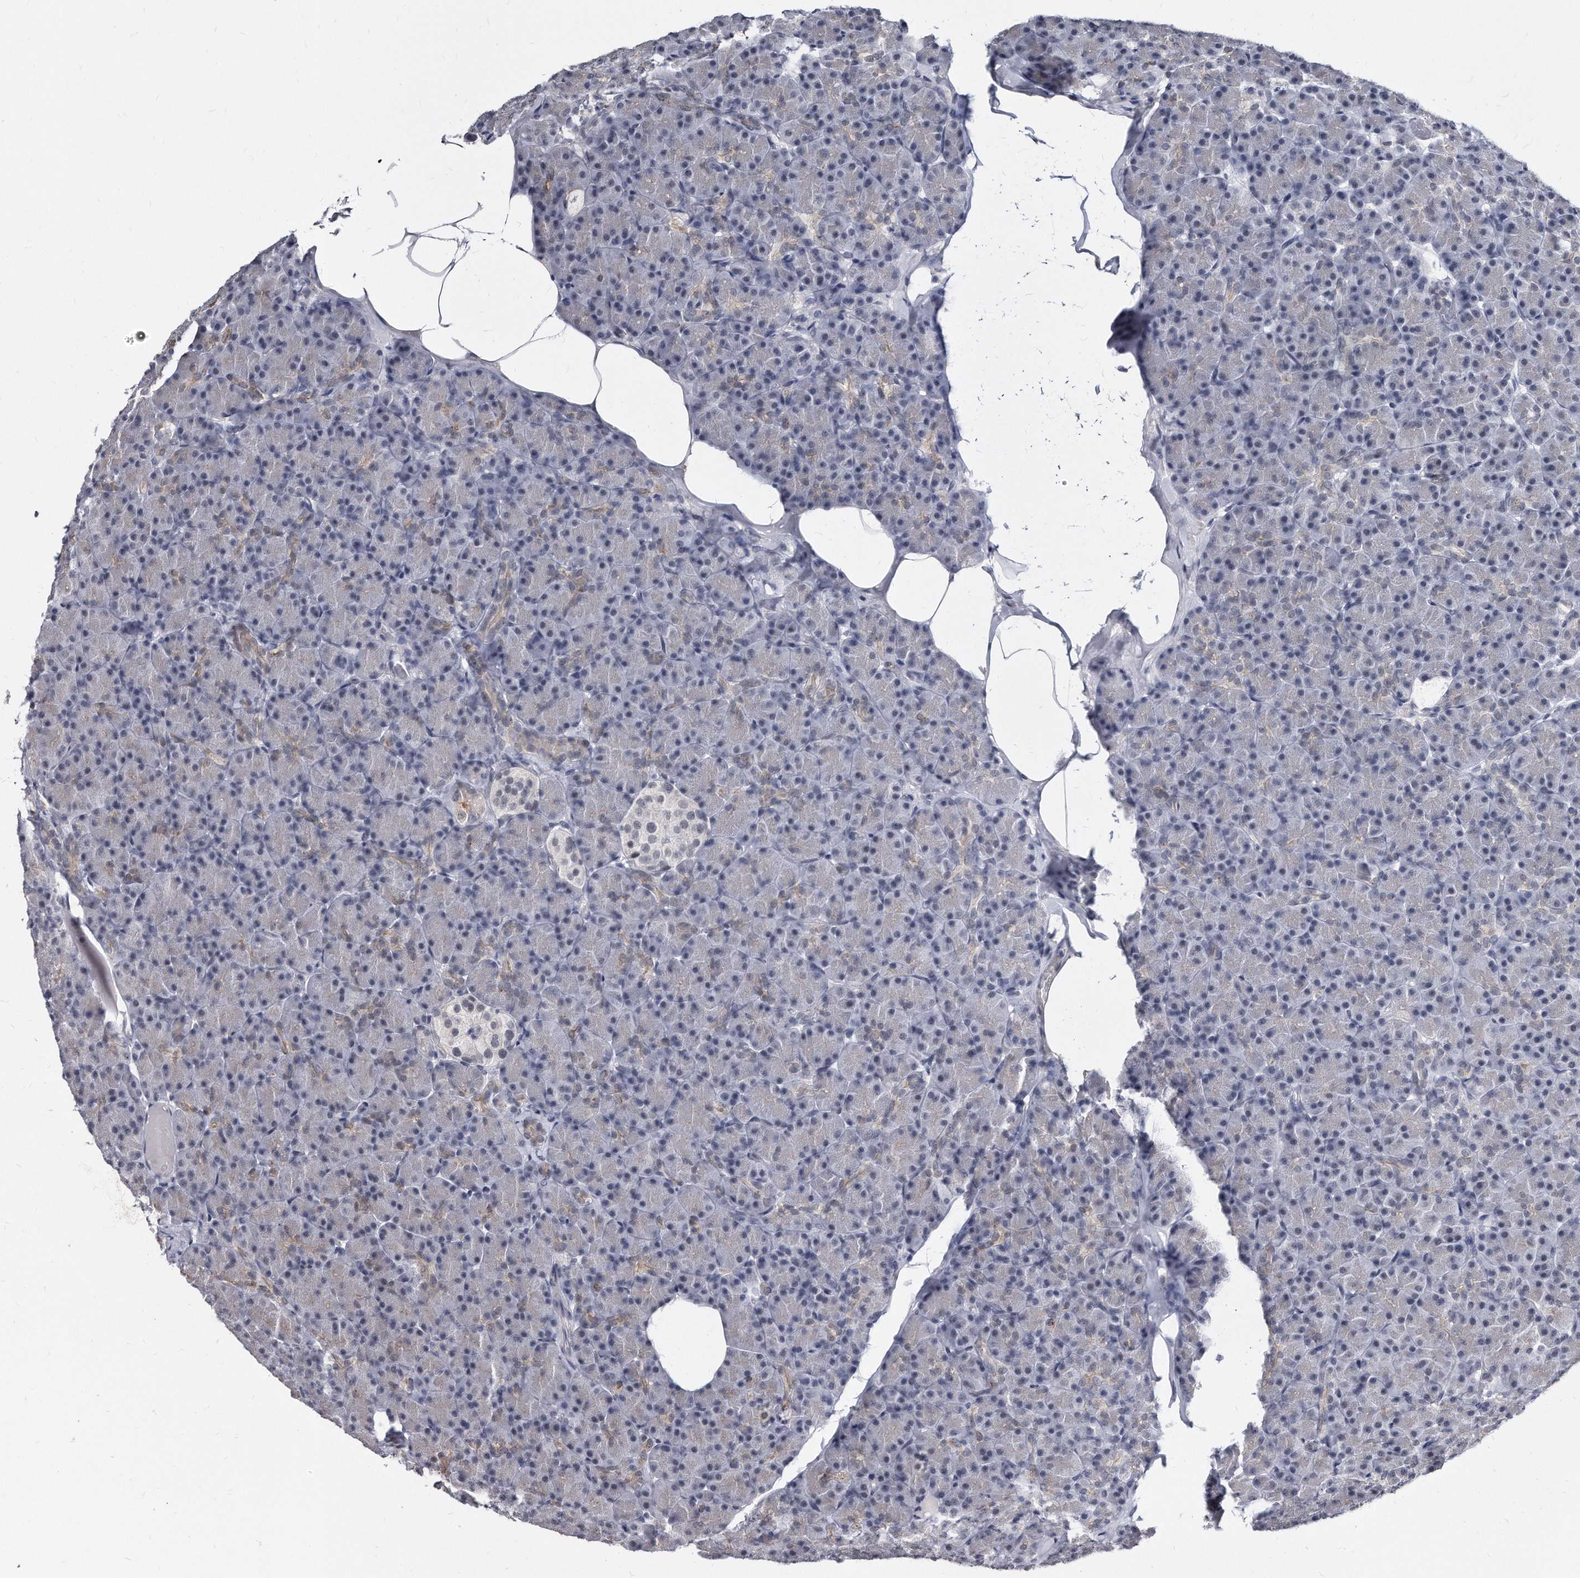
{"staining": {"intensity": "negative", "quantity": "none", "location": "none"}, "tissue": "pancreas", "cell_type": "Exocrine glandular cells", "image_type": "normal", "snomed": [{"axis": "morphology", "description": "Normal tissue, NOS"}, {"axis": "topography", "description": "Pancreas"}], "caption": "IHC of normal human pancreas exhibits no expression in exocrine glandular cells.", "gene": "KLHDC3", "patient": {"sex": "female", "age": 43}}